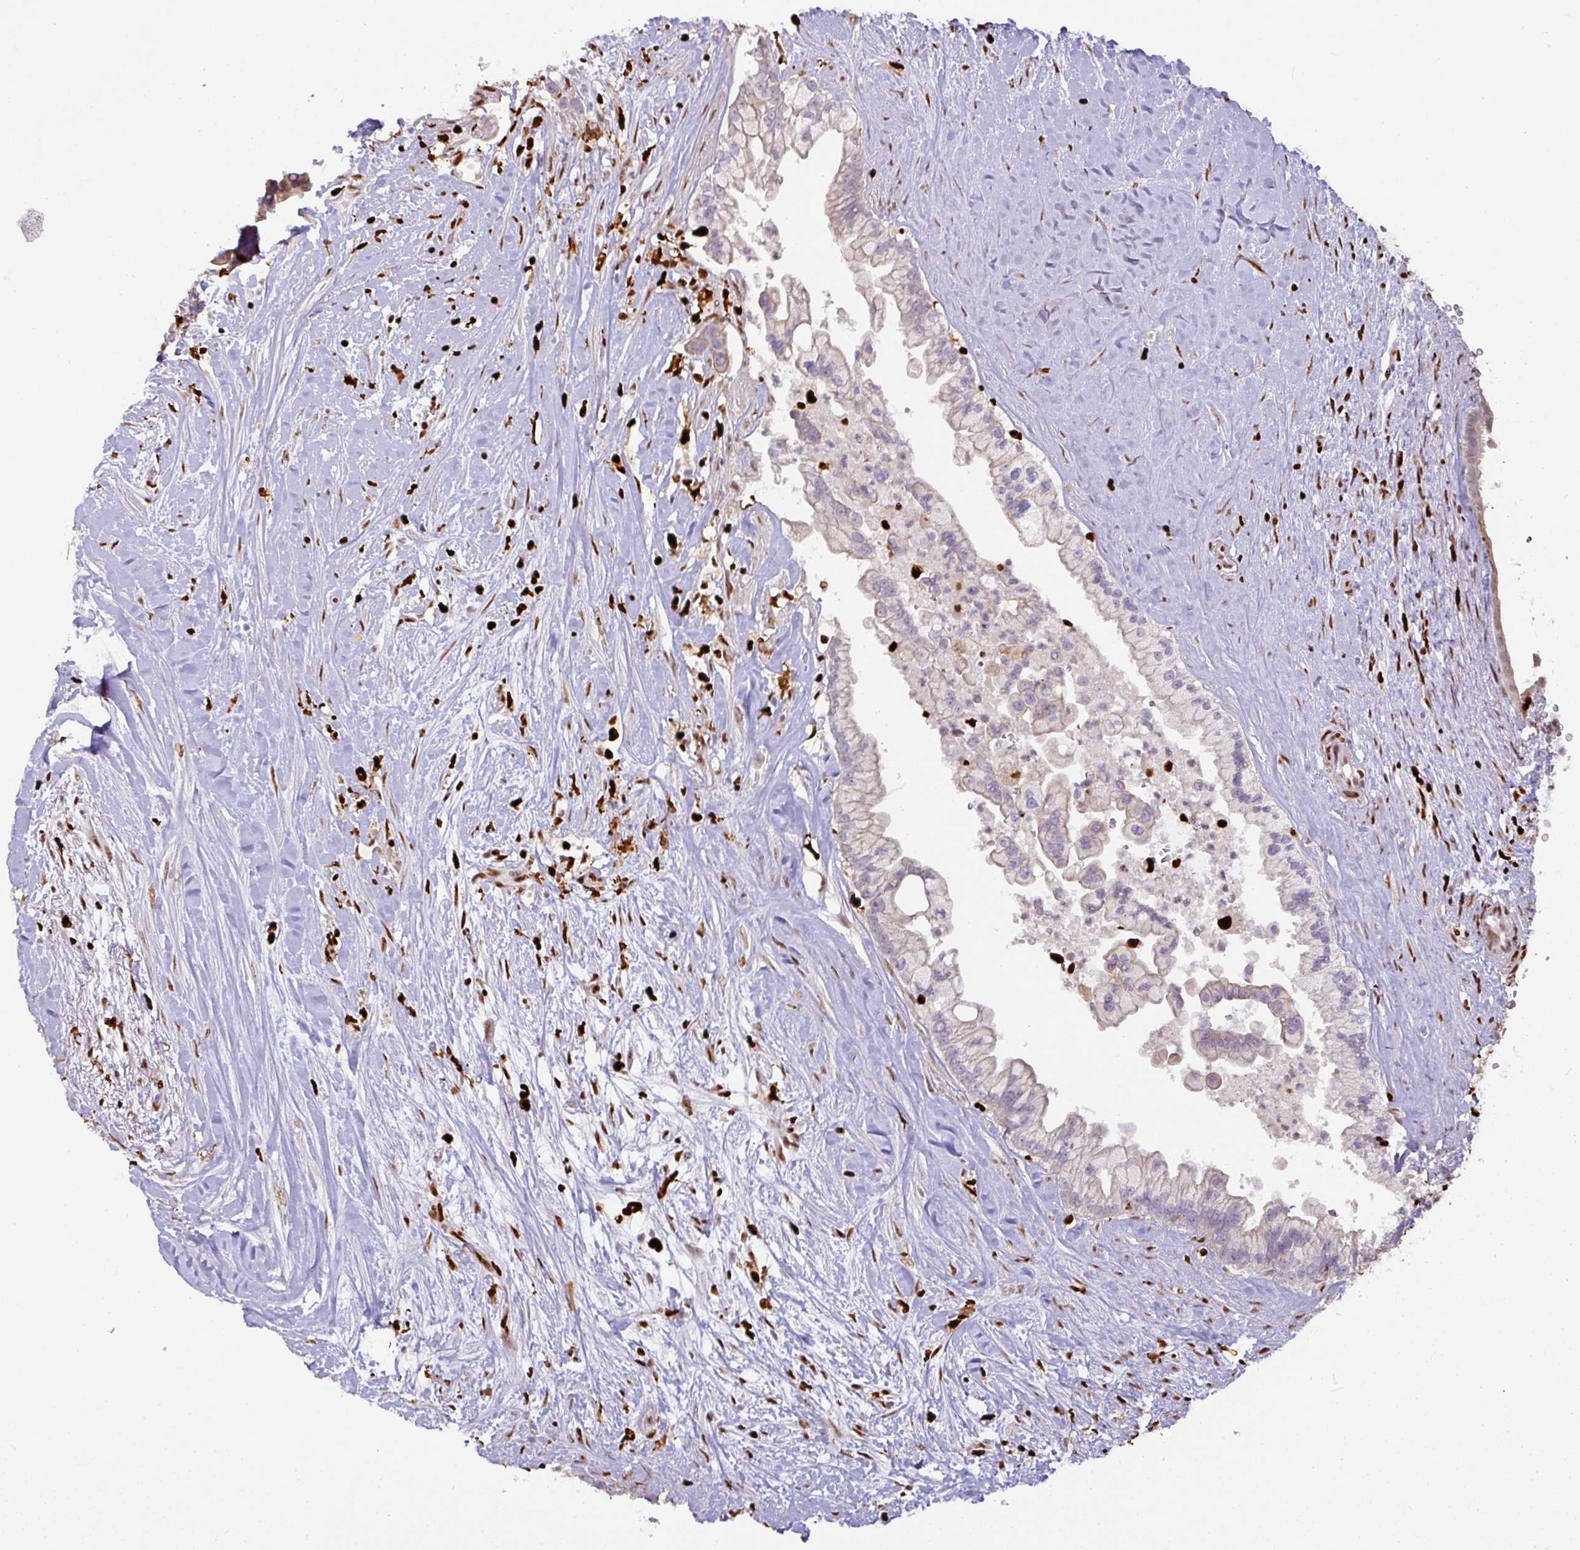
{"staining": {"intensity": "weak", "quantity": "<25%", "location": "cytoplasmic/membranous"}, "tissue": "pancreatic cancer", "cell_type": "Tumor cells", "image_type": "cancer", "snomed": [{"axis": "morphology", "description": "Adenocarcinoma, NOS"}, {"axis": "topography", "description": "Pancreas"}], "caption": "IHC image of human pancreatic cancer (adenocarcinoma) stained for a protein (brown), which displays no positivity in tumor cells.", "gene": "SAMHD1", "patient": {"sex": "female", "age": 69}}